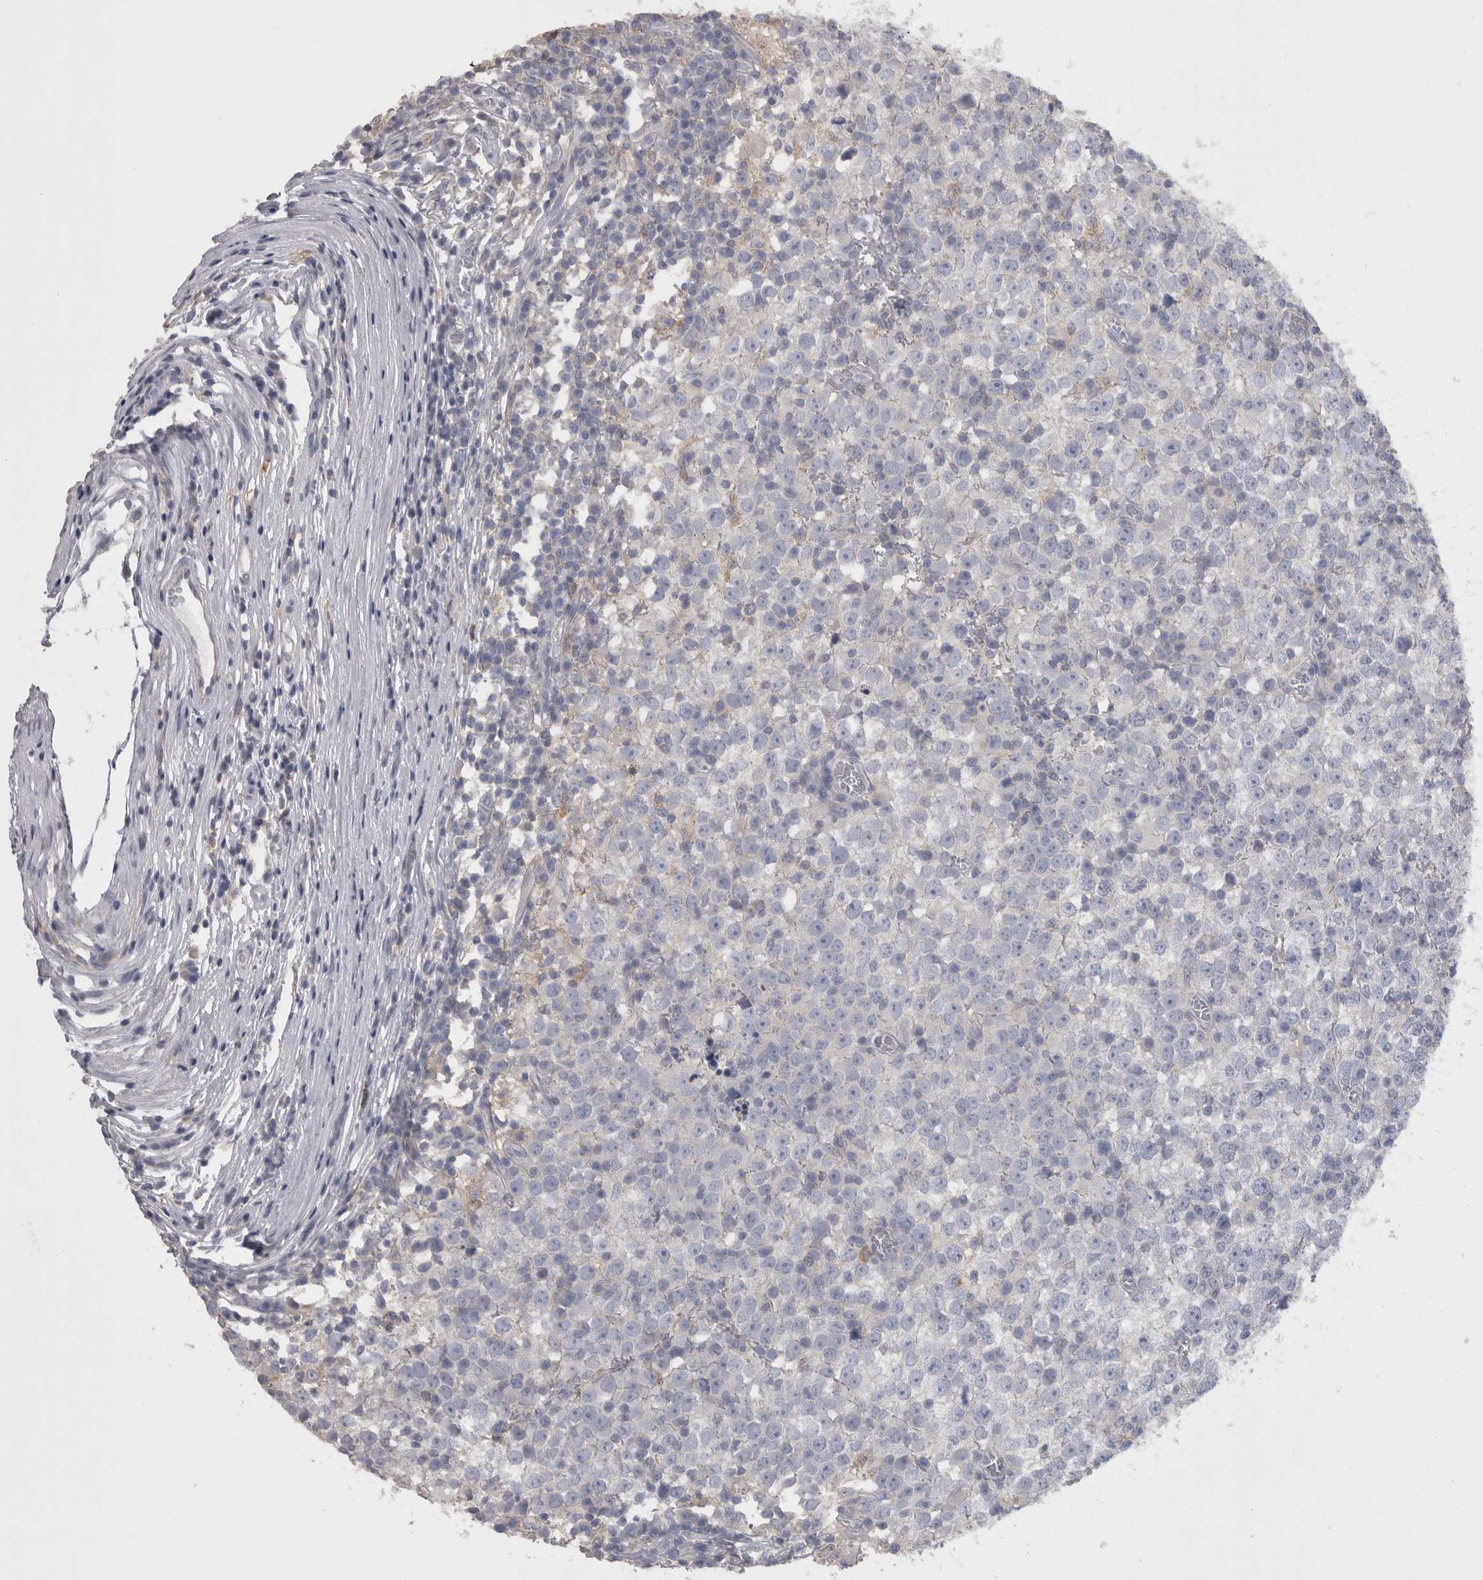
{"staining": {"intensity": "negative", "quantity": "none", "location": "none"}, "tissue": "testis cancer", "cell_type": "Tumor cells", "image_type": "cancer", "snomed": [{"axis": "morphology", "description": "Seminoma, NOS"}, {"axis": "topography", "description": "Testis"}], "caption": "Micrograph shows no protein staining in tumor cells of testis cancer tissue.", "gene": "CAMK2D", "patient": {"sex": "male", "age": 65}}